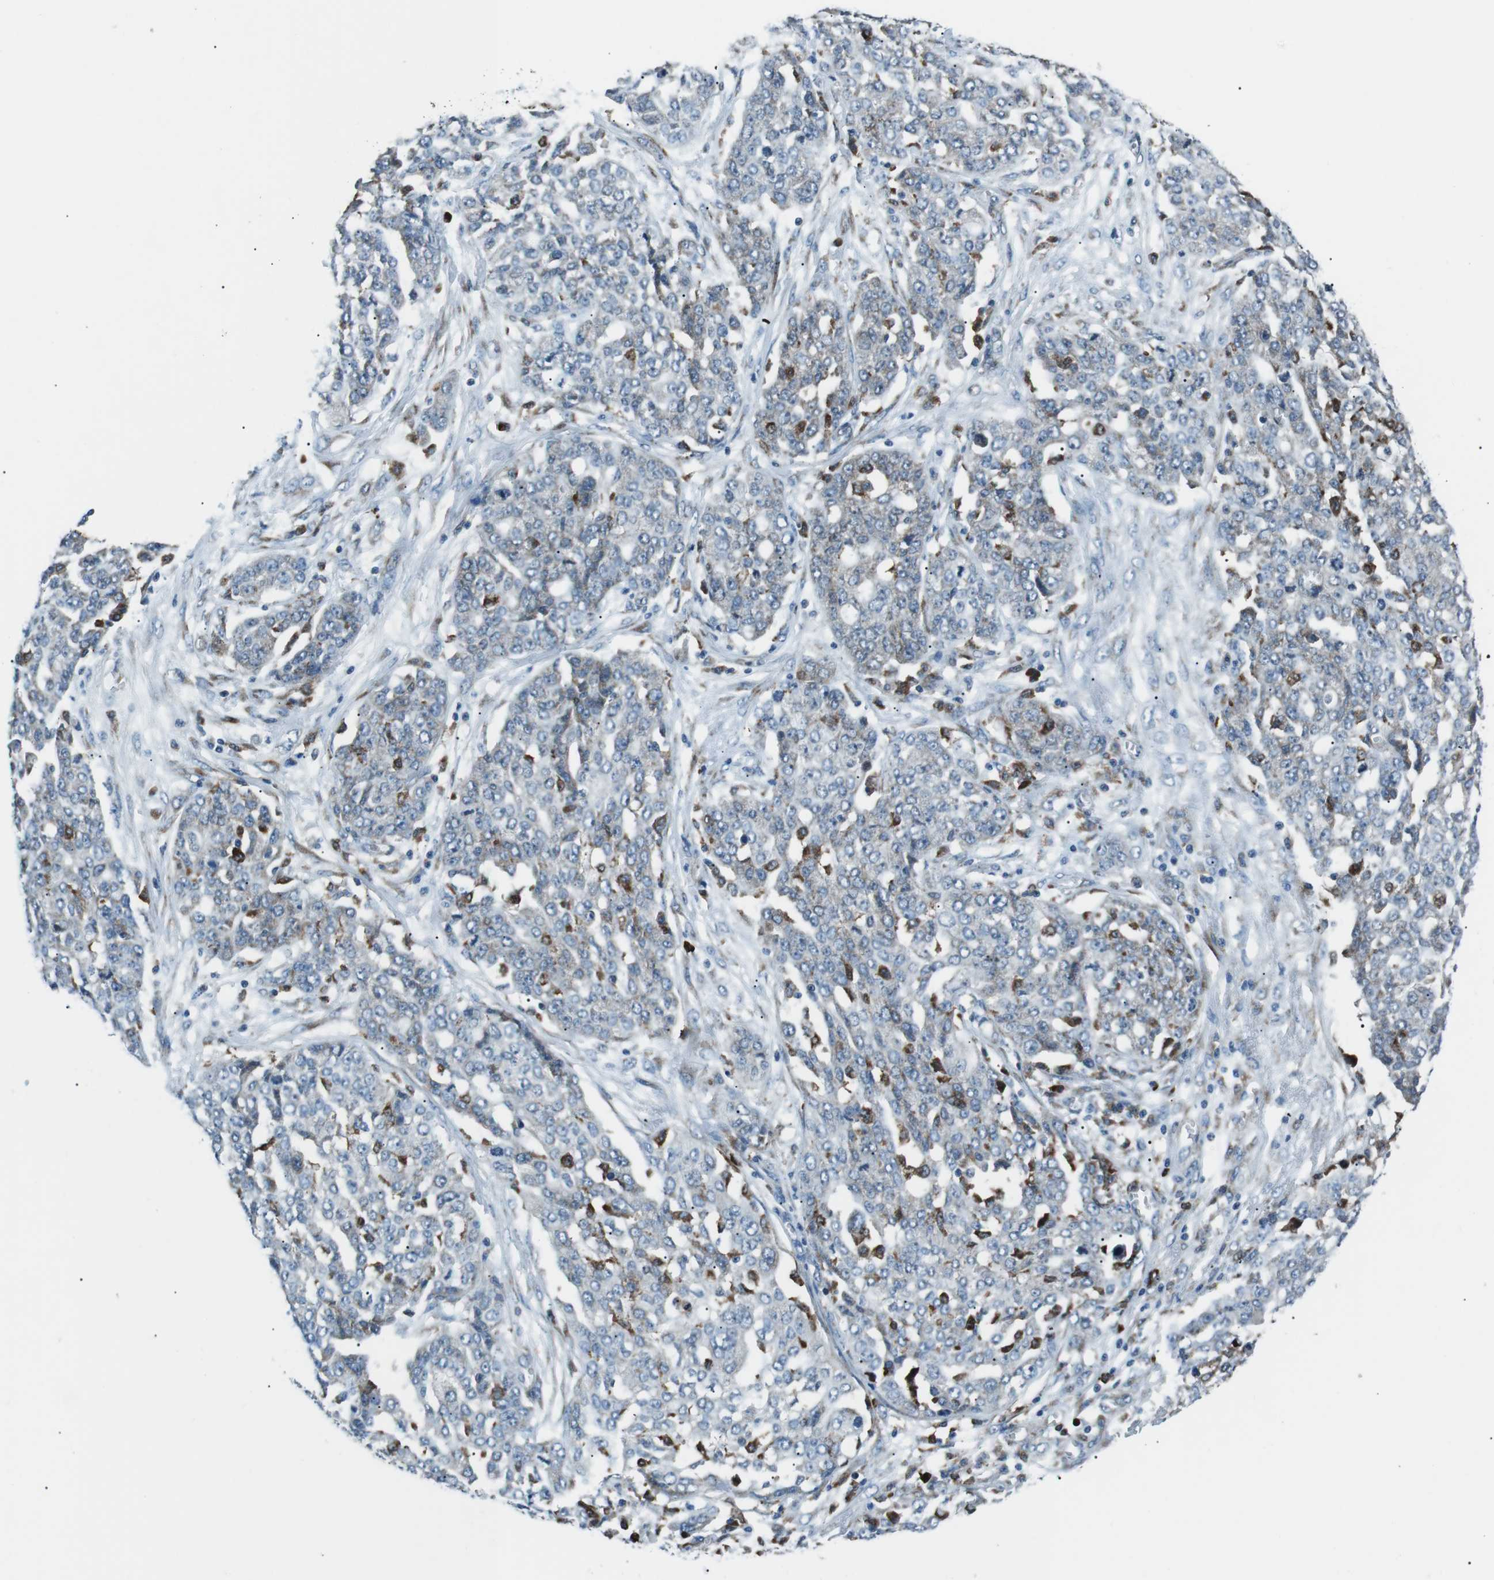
{"staining": {"intensity": "negative", "quantity": "none", "location": "none"}, "tissue": "ovarian cancer", "cell_type": "Tumor cells", "image_type": "cancer", "snomed": [{"axis": "morphology", "description": "Cystadenocarcinoma, serous, NOS"}, {"axis": "topography", "description": "Soft tissue"}, {"axis": "topography", "description": "Ovary"}], "caption": "High magnification brightfield microscopy of ovarian serous cystadenocarcinoma stained with DAB (3,3'-diaminobenzidine) (brown) and counterstained with hematoxylin (blue): tumor cells show no significant staining. (Brightfield microscopy of DAB immunohistochemistry (IHC) at high magnification).", "gene": "BLNK", "patient": {"sex": "female", "age": 57}}